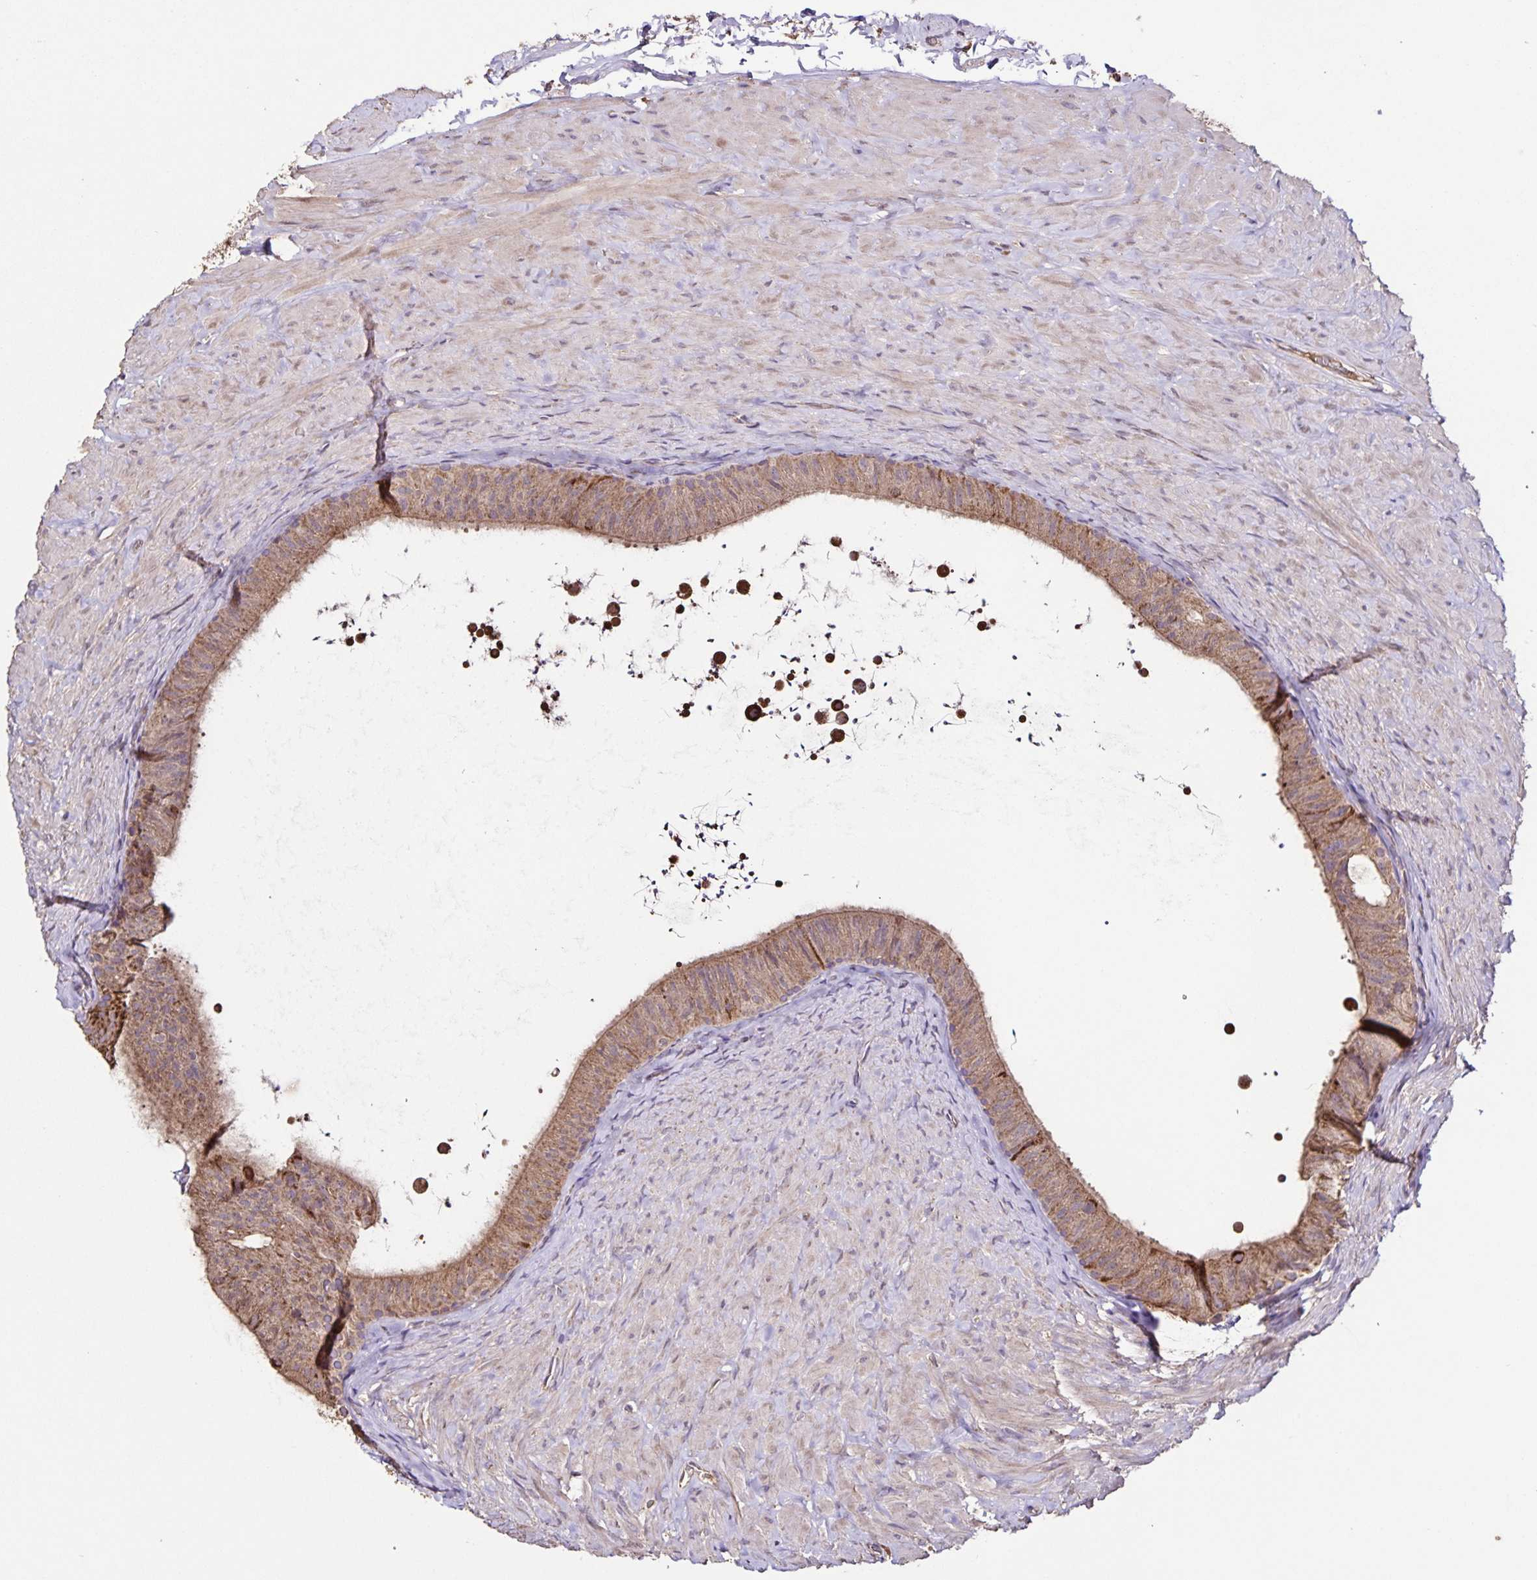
{"staining": {"intensity": "moderate", "quantity": "25%-75%", "location": "cytoplasmic/membranous"}, "tissue": "epididymis", "cell_type": "Glandular cells", "image_type": "normal", "snomed": [{"axis": "morphology", "description": "Normal tissue, NOS"}, {"axis": "topography", "description": "Epididymis, spermatic cord, NOS"}, {"axis": "topography", "description": "Epididymis"}], "caption": "Protein staining demonstrates moderate cytoplasmic/membranous staining in about 25%-75% of glandular cells in unremarkable epididymis.", "gene": "MAN1A1", "patient": {"sex": "male", "age": 31}}